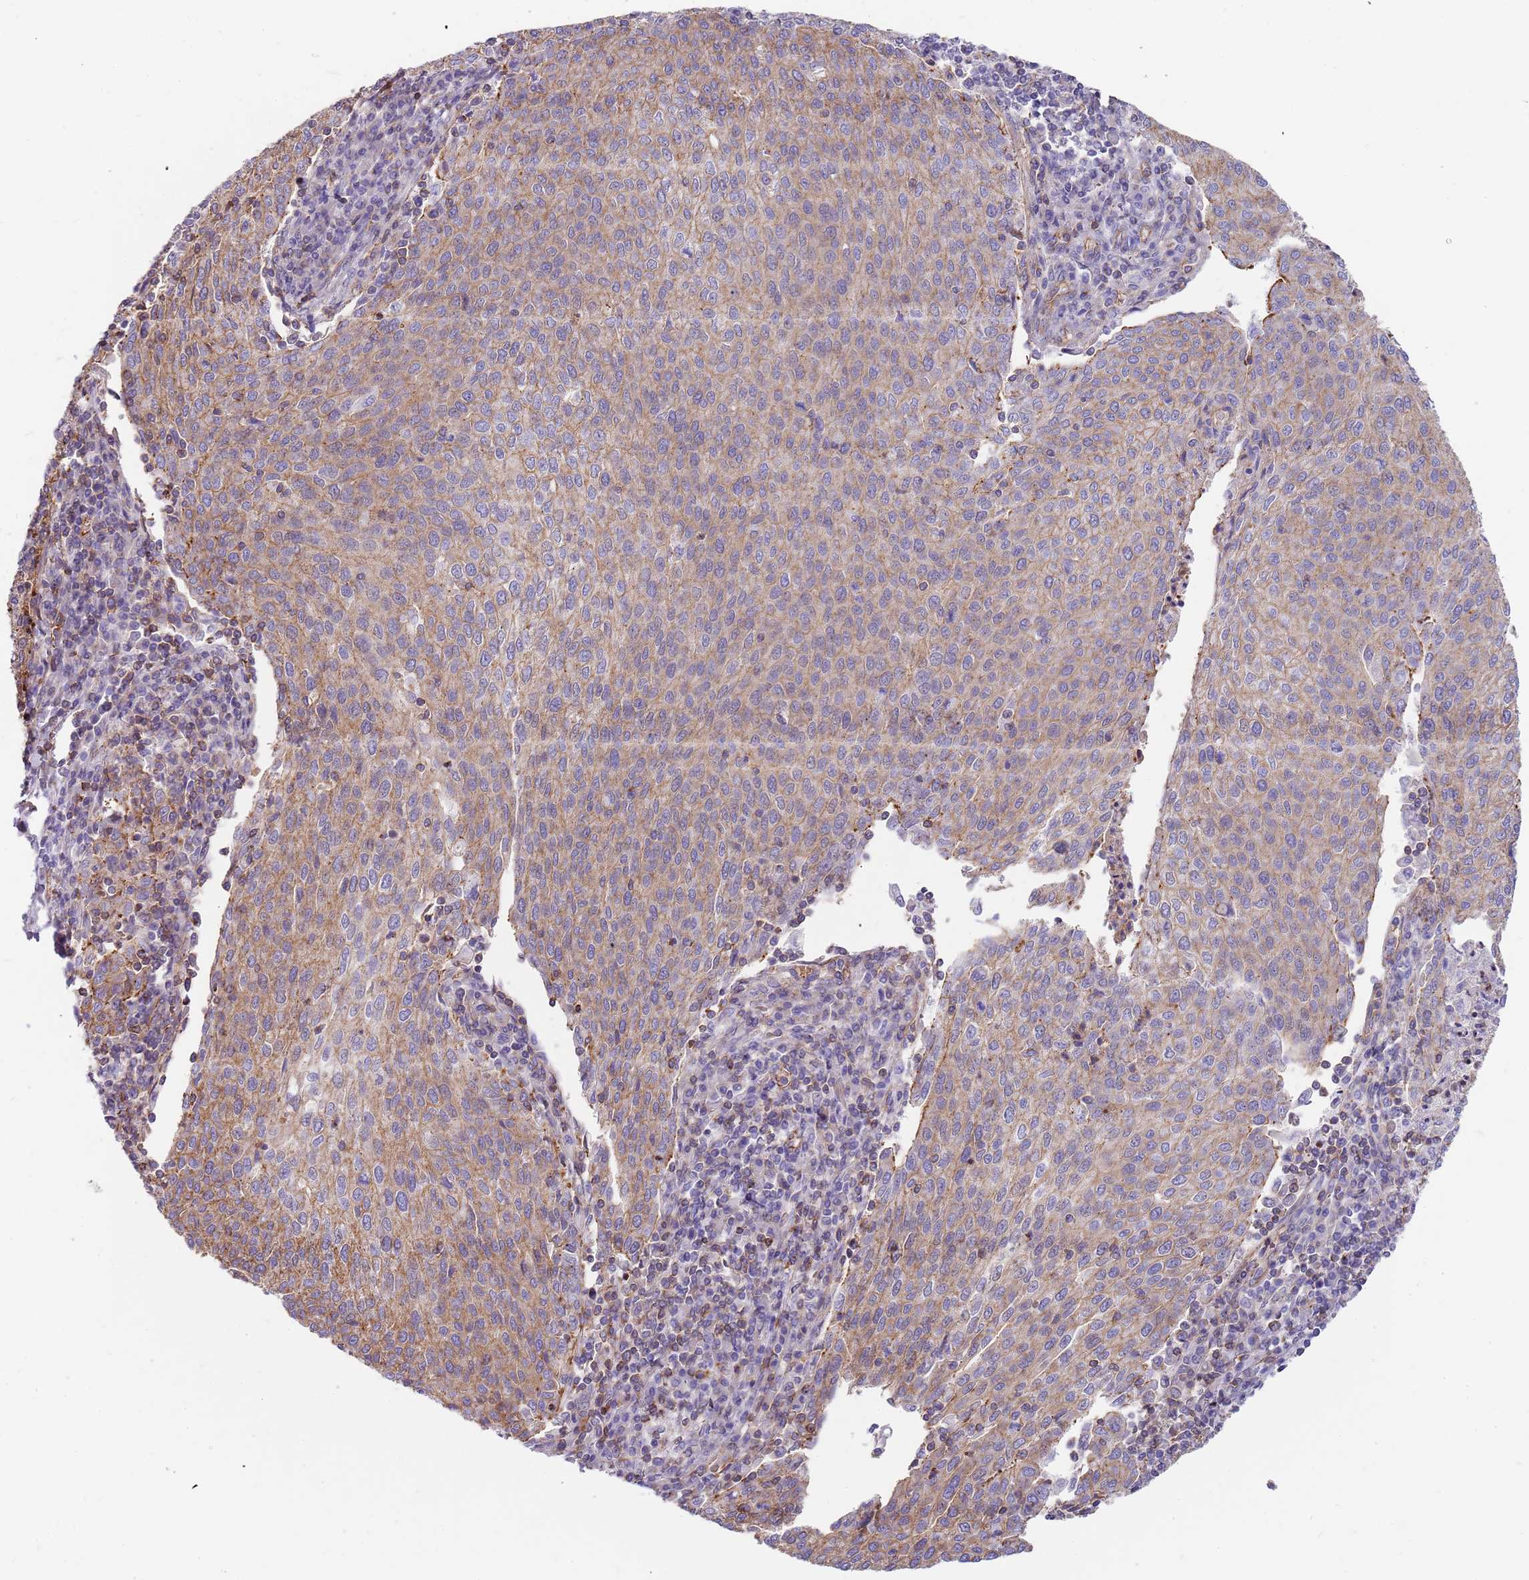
{"staining": {"intensity": "weak", "quantity": "25%-75%", "location": "cytoplasmic/membranous"}, "tissue": "cervical cancer", "cell_type": "Tumor cells", "image_type": "cancer", "snomed": [{"axis": "morphology", "description": "Squamous cell carcinoma, NOS"}, {"axis": "topography", "description": "Cervix"}], "caption": "A high-resolution photomicrograph shows immunohistochemistry (IHC) staining of cervical cancer, which exhibits weak cytoplasmic/membranous staining in approximately 25%-75% of tumor cells.", "gene": "GFRAL", "patient": {"sex": "female", "age": 46}}